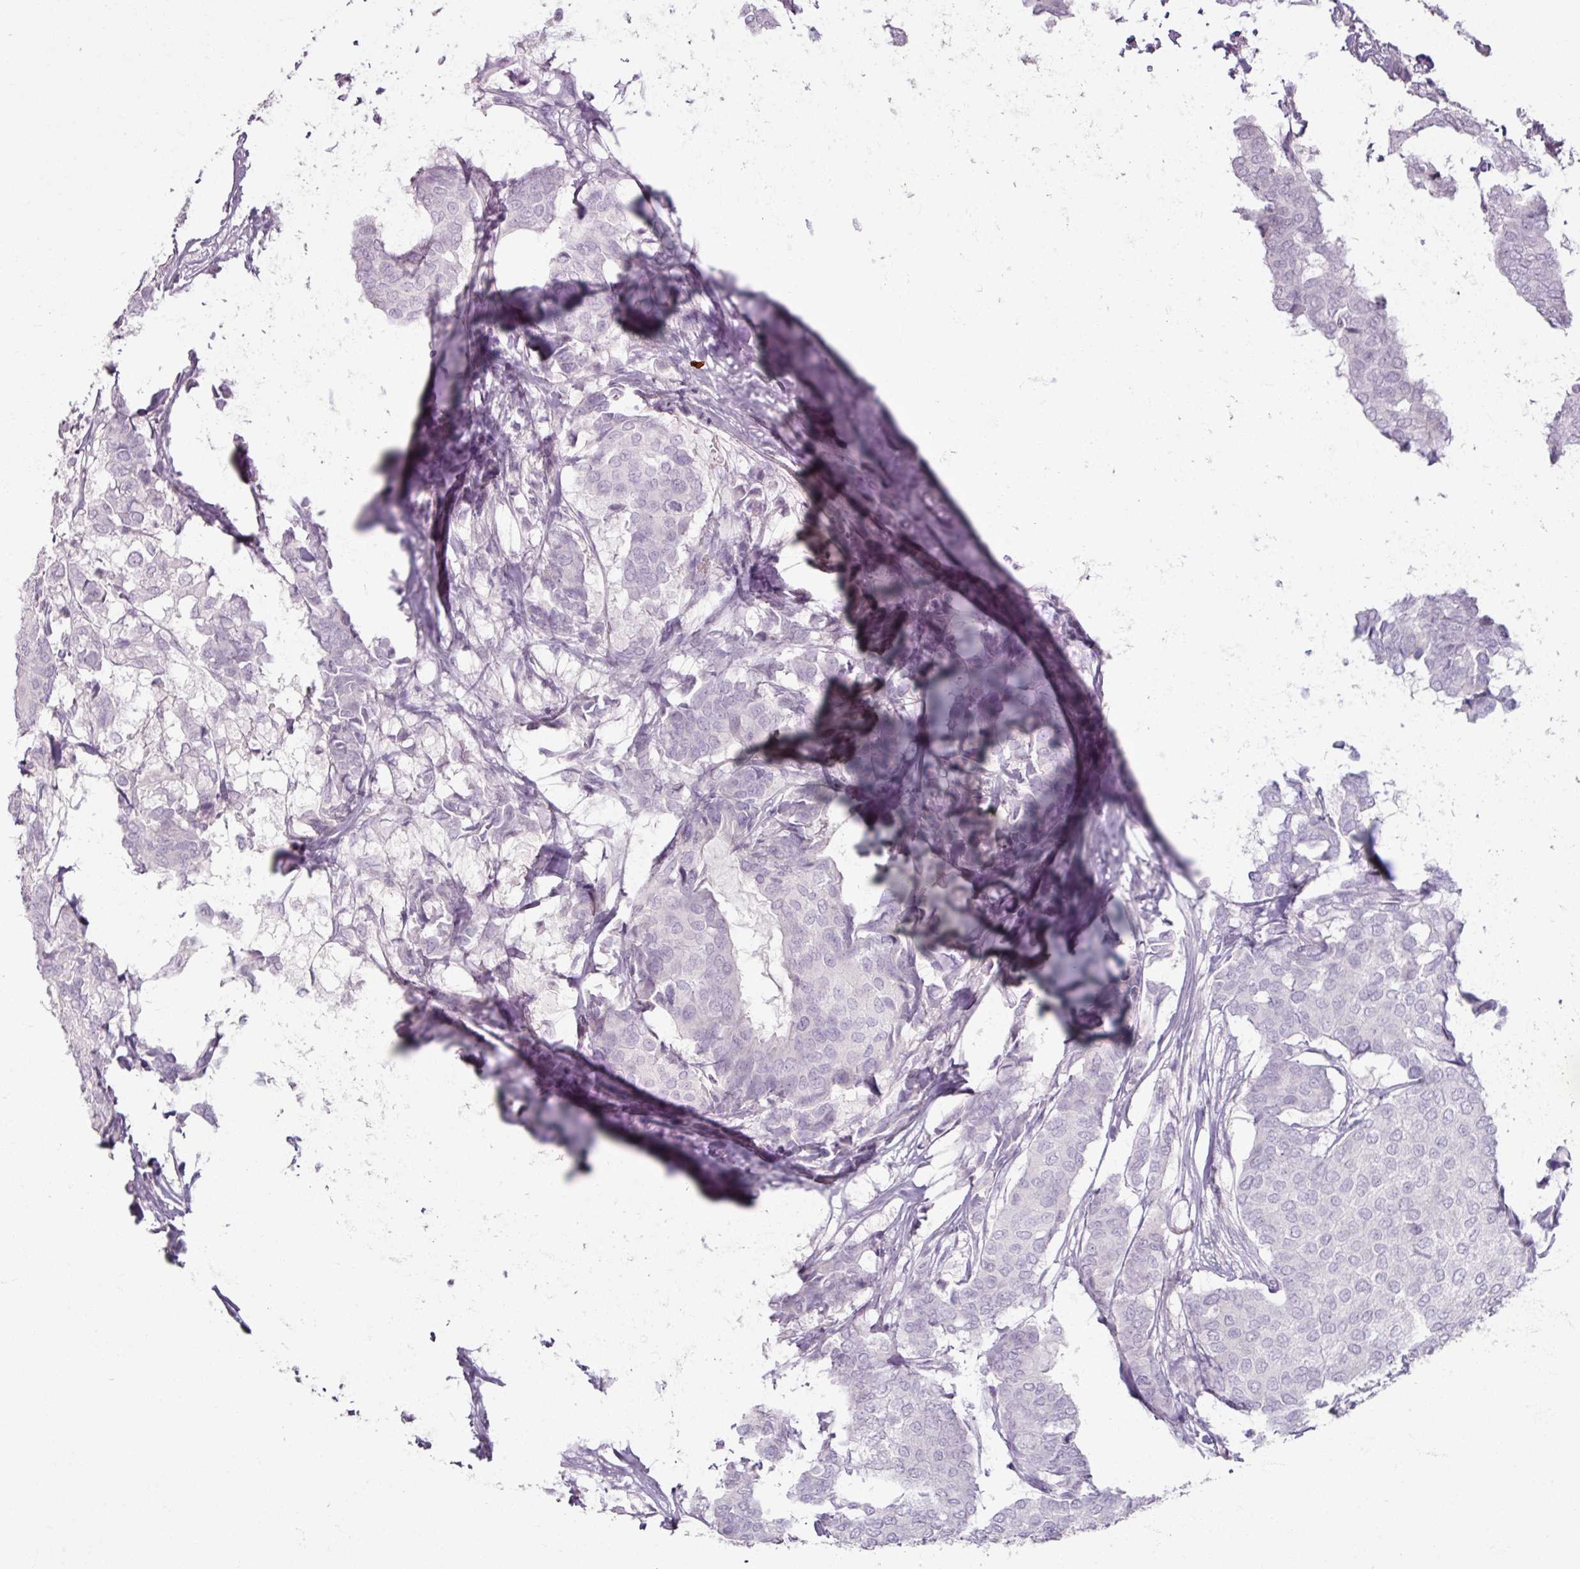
{"staining": {"intensity": "negative", "quantity": "none", "location": "none"}, "tissue": "breast cancer", "cell_type": "Tumor cells", "image_type": "cancer", "snomed": [{"axis": "morphology", "description": "Duct carcinoma"}, {"axis": "topography", "description": "Breast"}], "caption": "An image of breast cancer stained for a protein shows no brown staining in tumor cells.", "gene": "SLC27A5", "patient": {"sex": "female", "age": 75}}